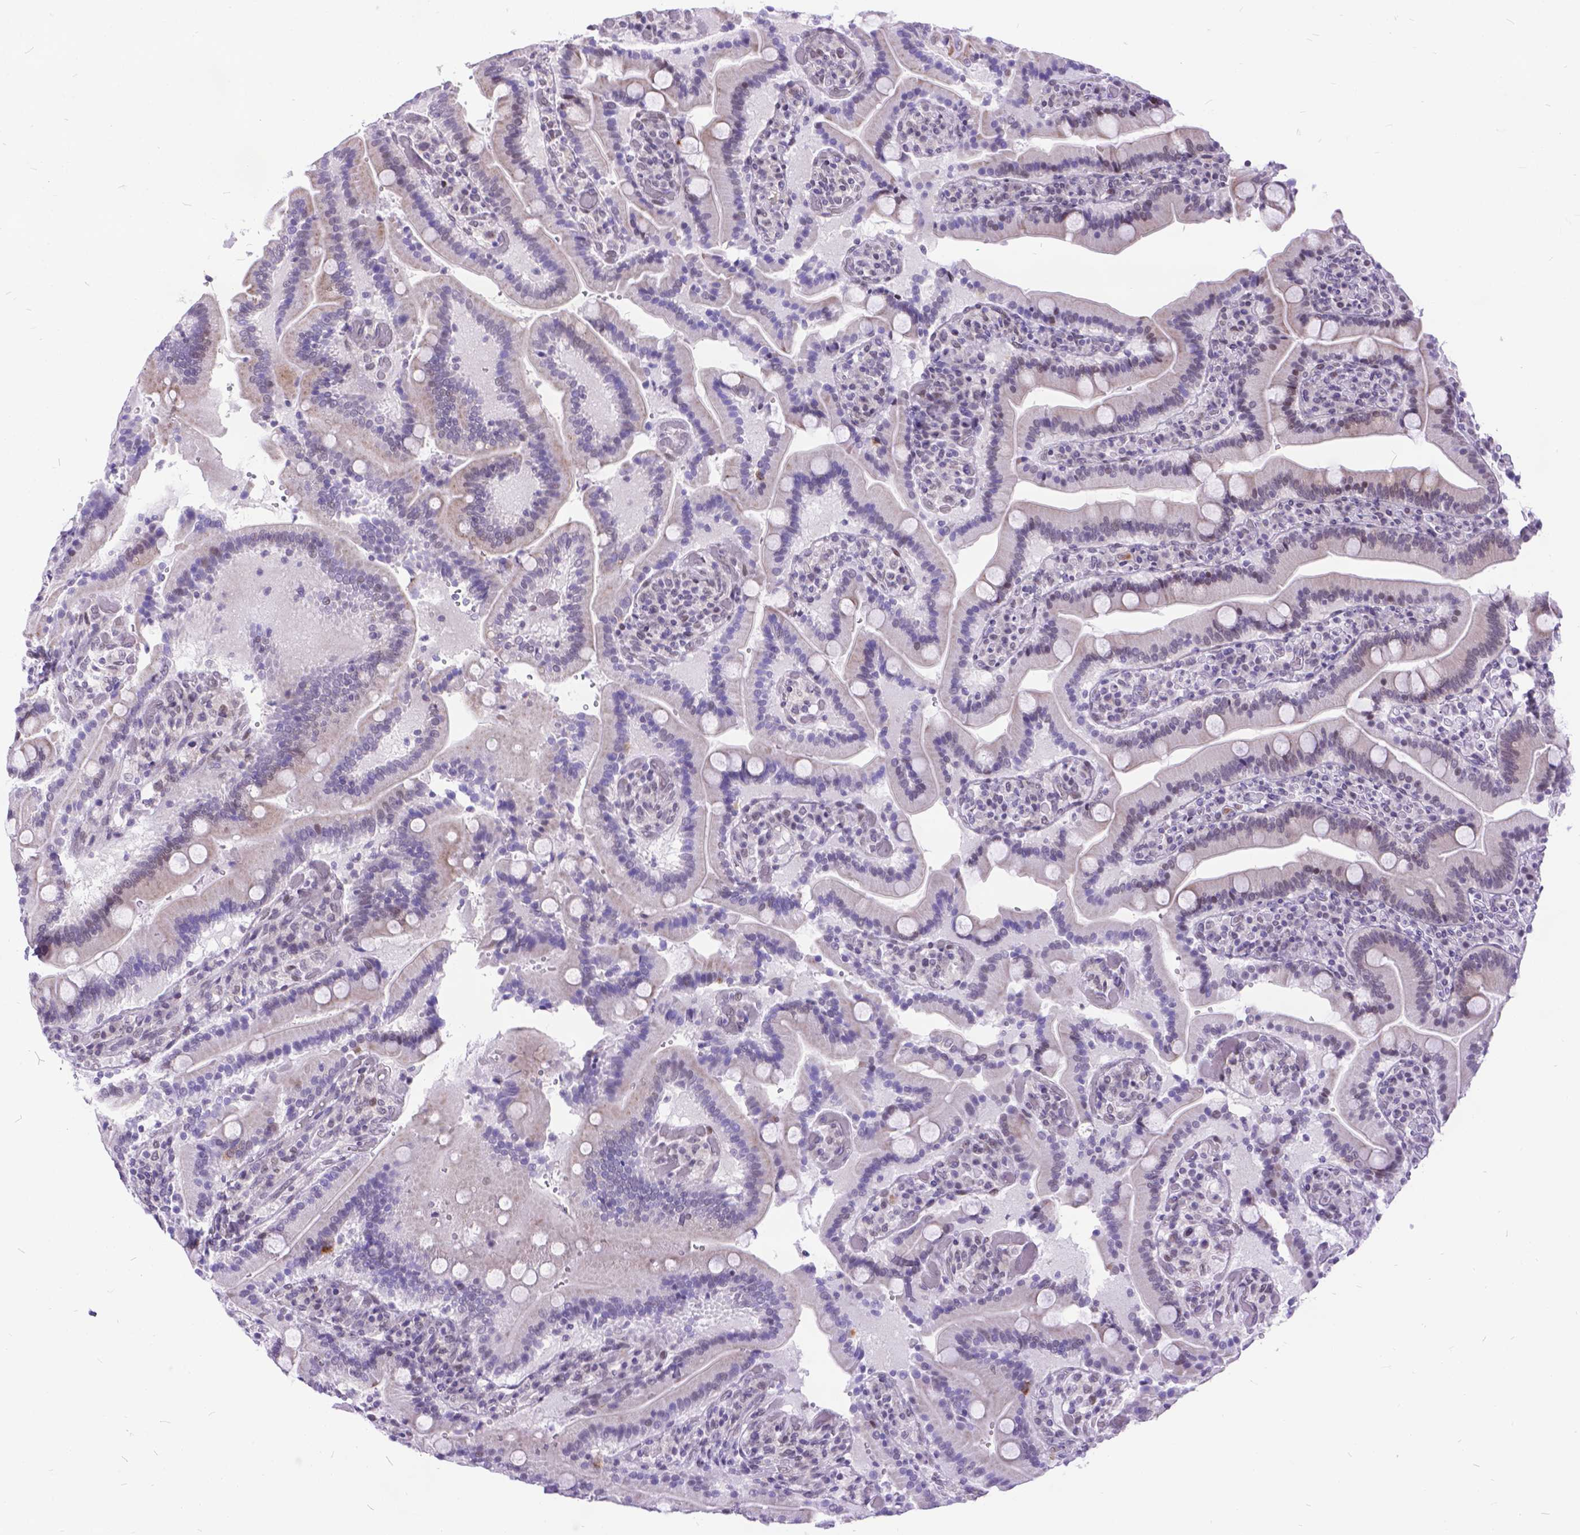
{"staining": {"intensity": "weak", "quantity": "25%-75%", "location": "cytoplasmic/membranous,nuclear"}, "tissue": "duodenum", "cell_type": "Glandular cells", "image_type": "normal", "snomed": [{"axis": "morphology", "description": "Normal tissue, NOS"}, {"axis": "topography", "description": "Duodenum"}], "caption": "Immunohistochemistry of normal human duodenum exhibits low levels of weak cytoplasmic/membranous,nuclear expression in about 25%-75% of glandular cells. Nuclei are stained in blue.", "gene": "FAM124B", "patient": {"sex": "female", "age": 62}}